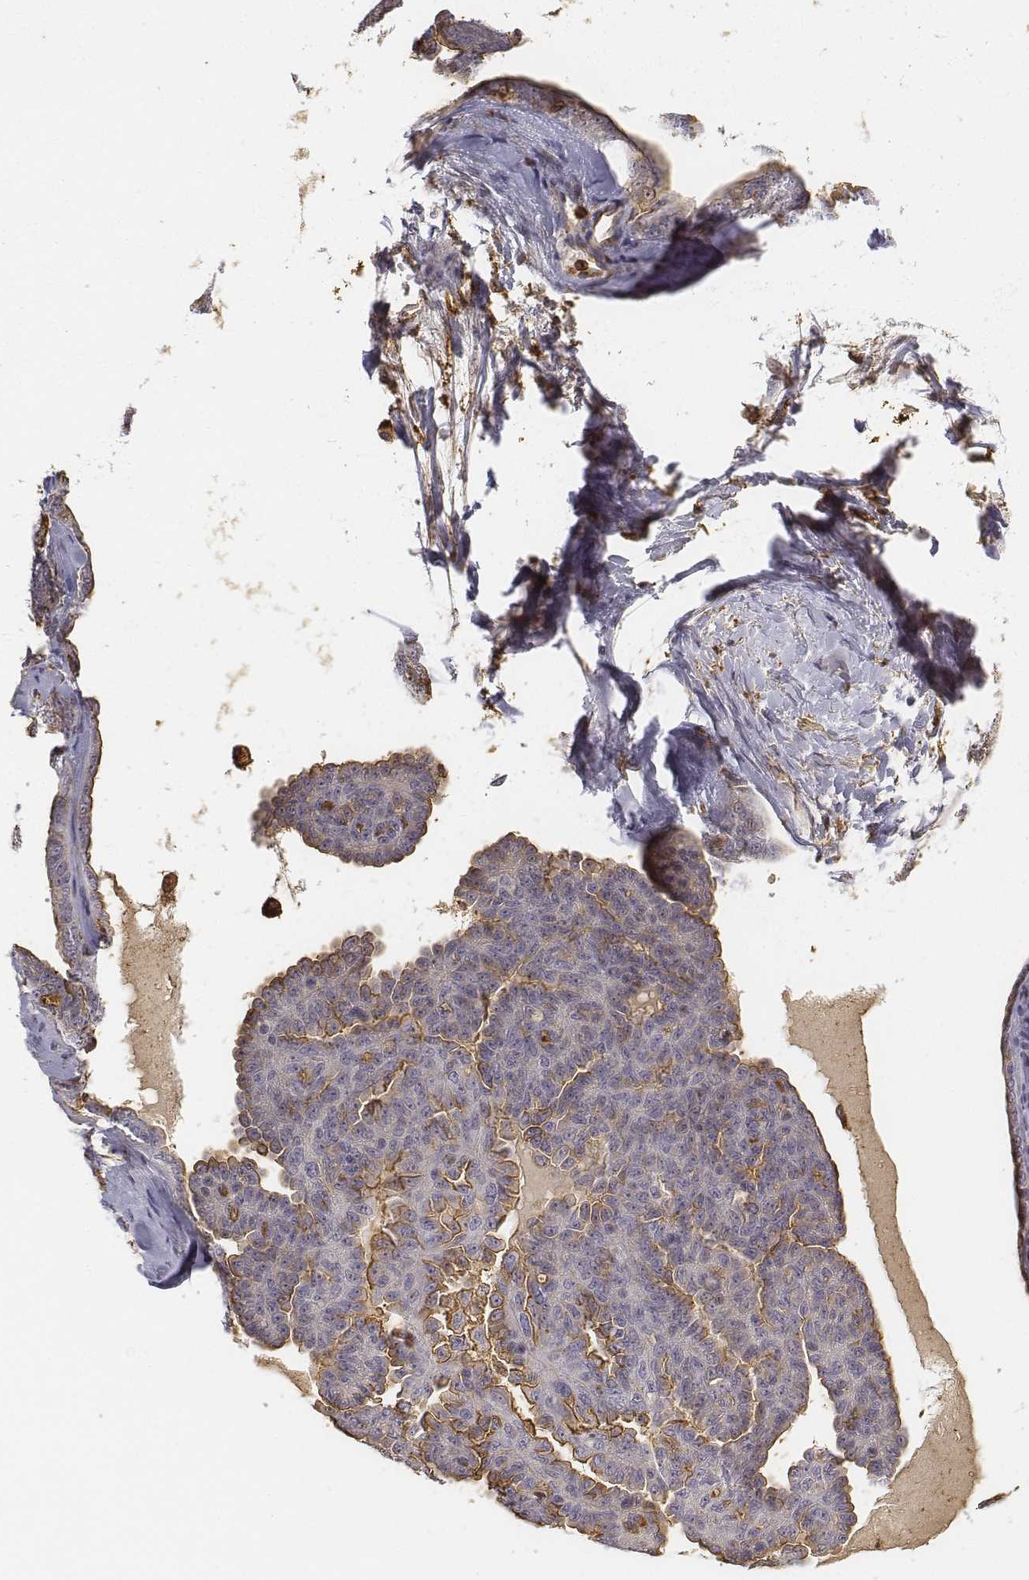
{"staining": {"intensity": "negative", "quantity": "none", "location": "none"}, "tissue": "ovarian cancer", "cell_type": "Tumor cells", "image_type": "cancer", "snomed": [{"axis": "morphology", "description": "Cystadenocarcinoma, serous, NOS"}, {"axis": "topography", "description": "Ovary"}], "caption": "IHC of ovarian cancer (serous cystadenocarcinoma) reveals no expression in tumor cells.", "gene": "CD14", "patient": {"sex": "female", "age": 71}}